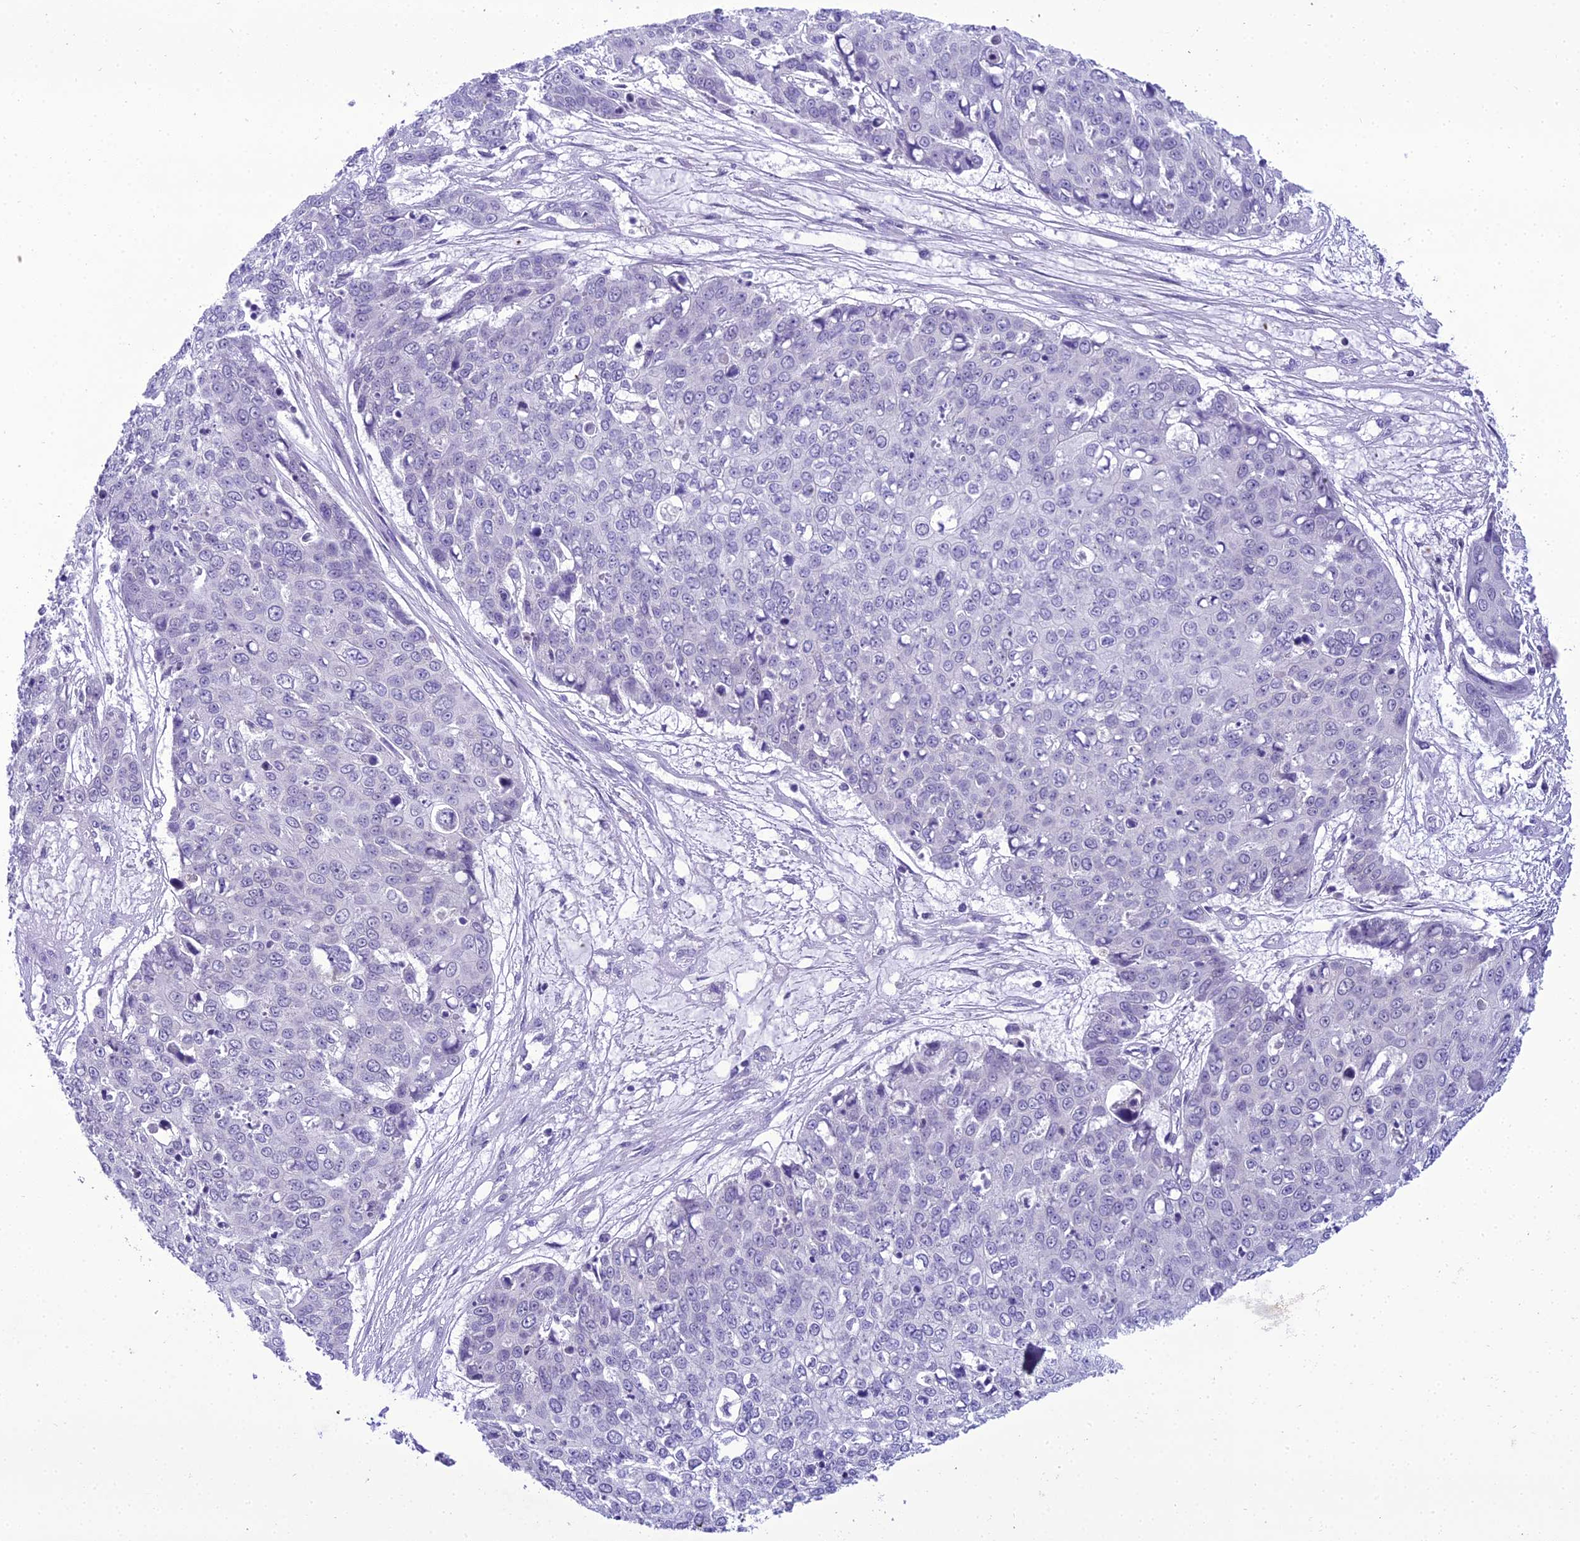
{"staining": {"intensity": "negative", "quantity": "none", "location": "none"}, "tissue": "skin cancer", "cell_type": "Tumor cells", "image_type": "cancer", "snomed": [{"axis": "morphology", "description": "Squamous cell carcinoma, NOS"}, {"axis": "topography", "description": "Skin"}], "caption": "This is an immunohistochemistry photomicrograph of skin squamous cell carcinoma. There is no expression in tumor cells.", "gene": "B9D2", "patient": {"sex": "male", "age": 71}}